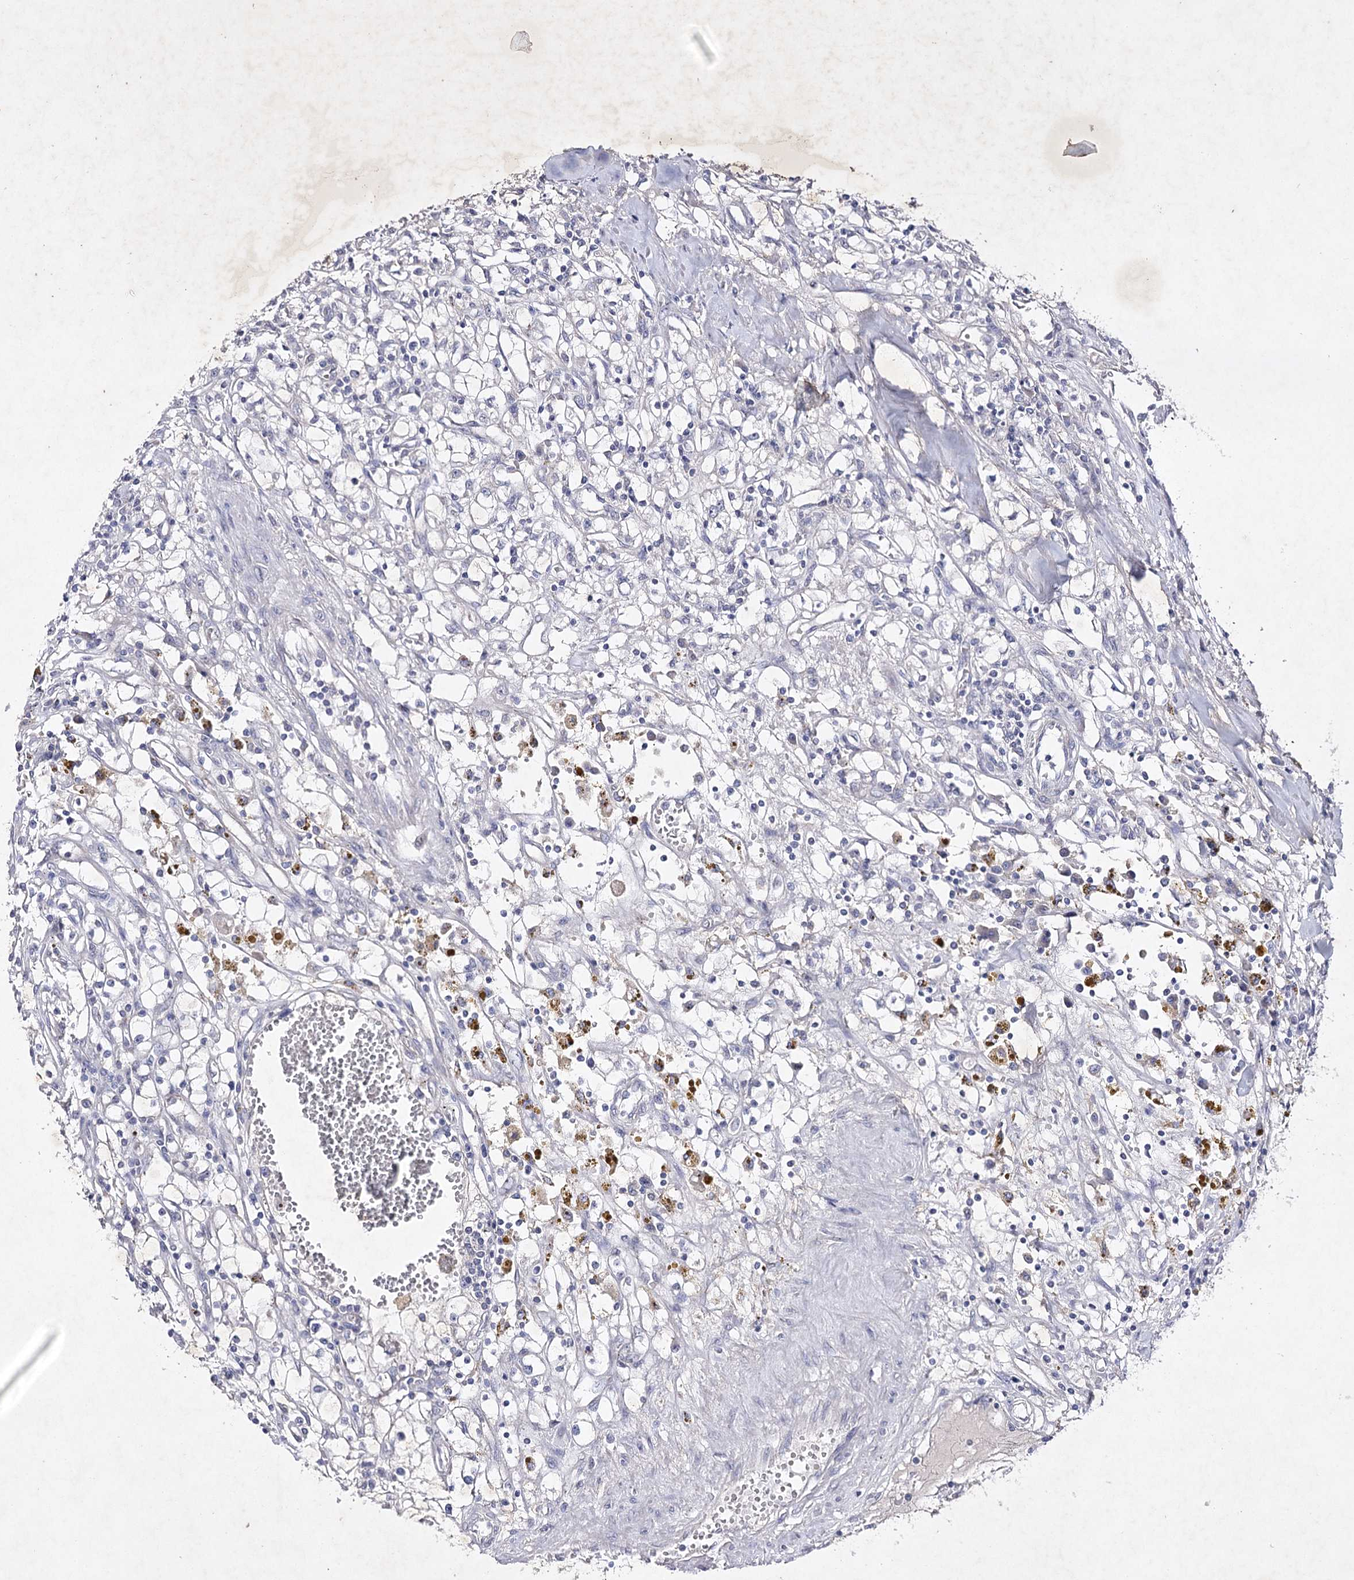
{"staining": {"intensity": "negative", "quantity": "none", "location": "none"}, "tissue": "renal cancer", "cell_type": "Tumor cells", "image_type": "cancer", "snomed": [{"axis": "morphology", "description": "Adenocarcinoma, NOS"}, {"axis": "topography", "description": "Kidney"}], "caption": "There is no significant expression in tumor cells of renal adenocarcinoma.", "gene": "COX15", "patient": {"sex": "male", "age": 56}}